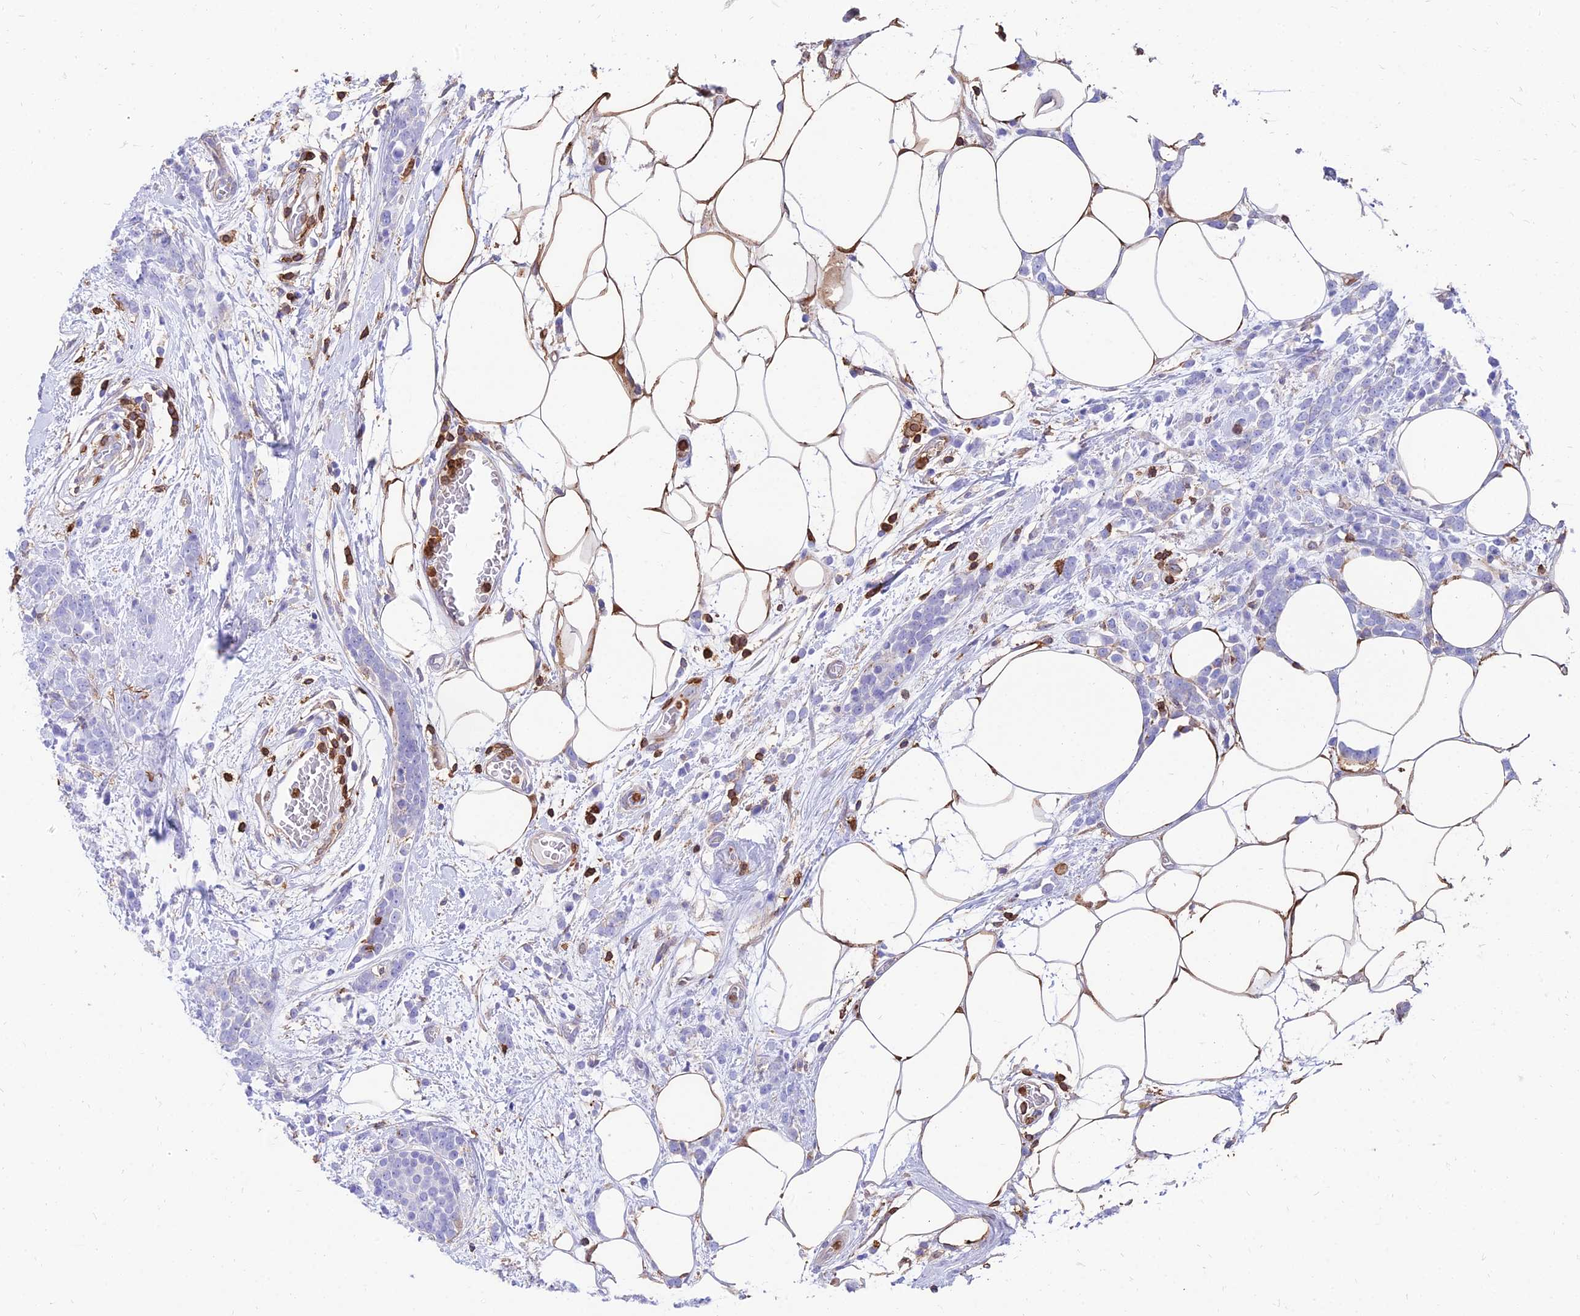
{"staining": {"intensity": "negative", "quantity": "none", "location": "none"}, "tissue": "breast cancer", "cell_type": "Tumor cells", "image_type": "cancer", "snomed": [{"axis": "morphology", "description": "Lobular carcinoma"}, {"axis": "topography", "description": "Breast"}], "caption": "A histopathology image of human breast cancer (lobular carcinoma) is negative for staining in tumor cells.", "gene": "SREK1IP1", "patient": {"sex": "female", "age": 58}}